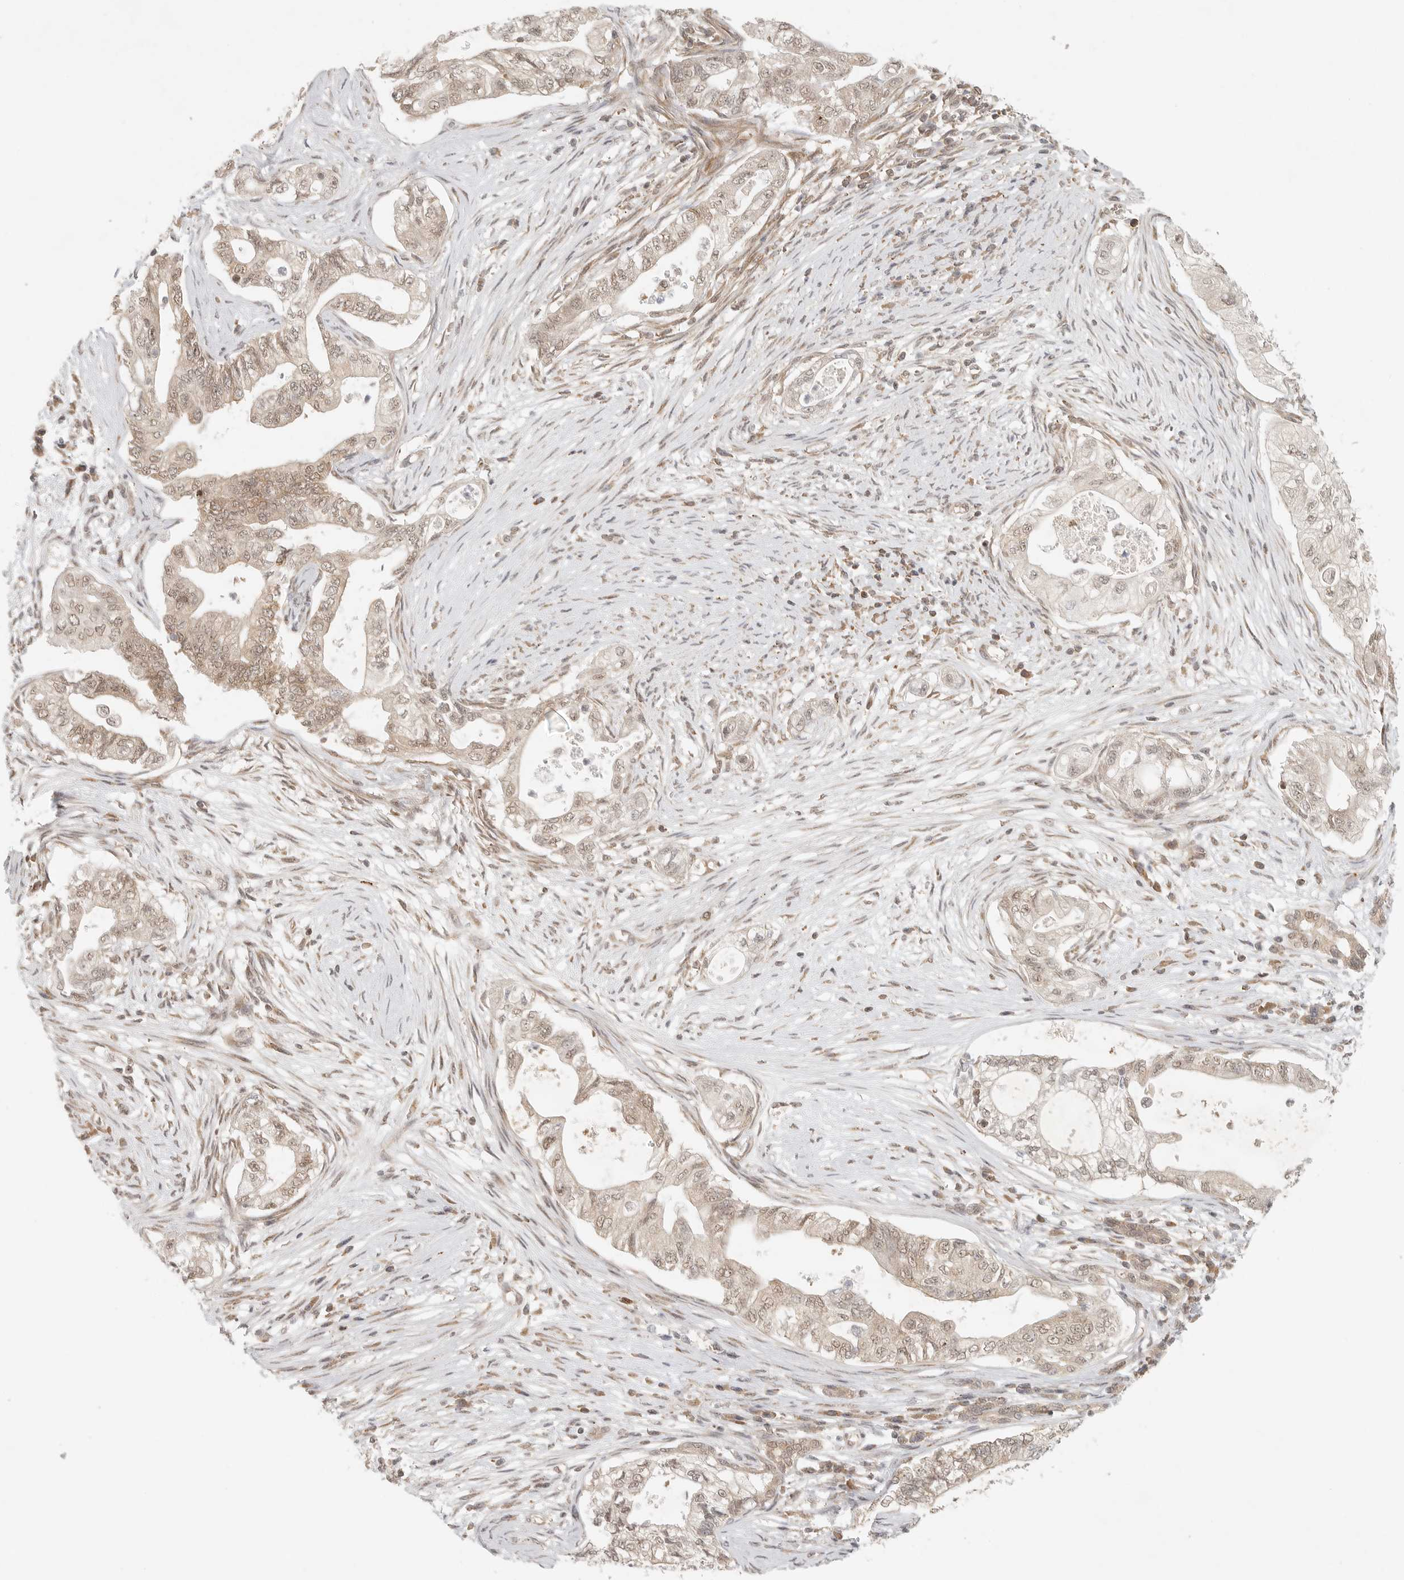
{"staining": {"intensity": "weak", "quantity": ">75%", "location": "cytoplasmic/membranous,nuclear"}, "tissue": "pancreatic cancer", "cell_type": "Tumor cells", "image_type": "cancer", "snomed": [{"axis": "morphology", "description": "Adenocarcinoma, NOS"}, {"axis": "topography", "description": "Pancreas"}], "caption": "Tumor cells exhibit weak cytoplasmic/membranous and nuclear staining in approximately >75% of cells in pancreatic cancer. Using DAB (brown) and hematoxylin (blue) stains, captured at high magnification using brightfield microscopy.", "gene": "HDAC6", "patient": {"sex": "male", "age": 72}}